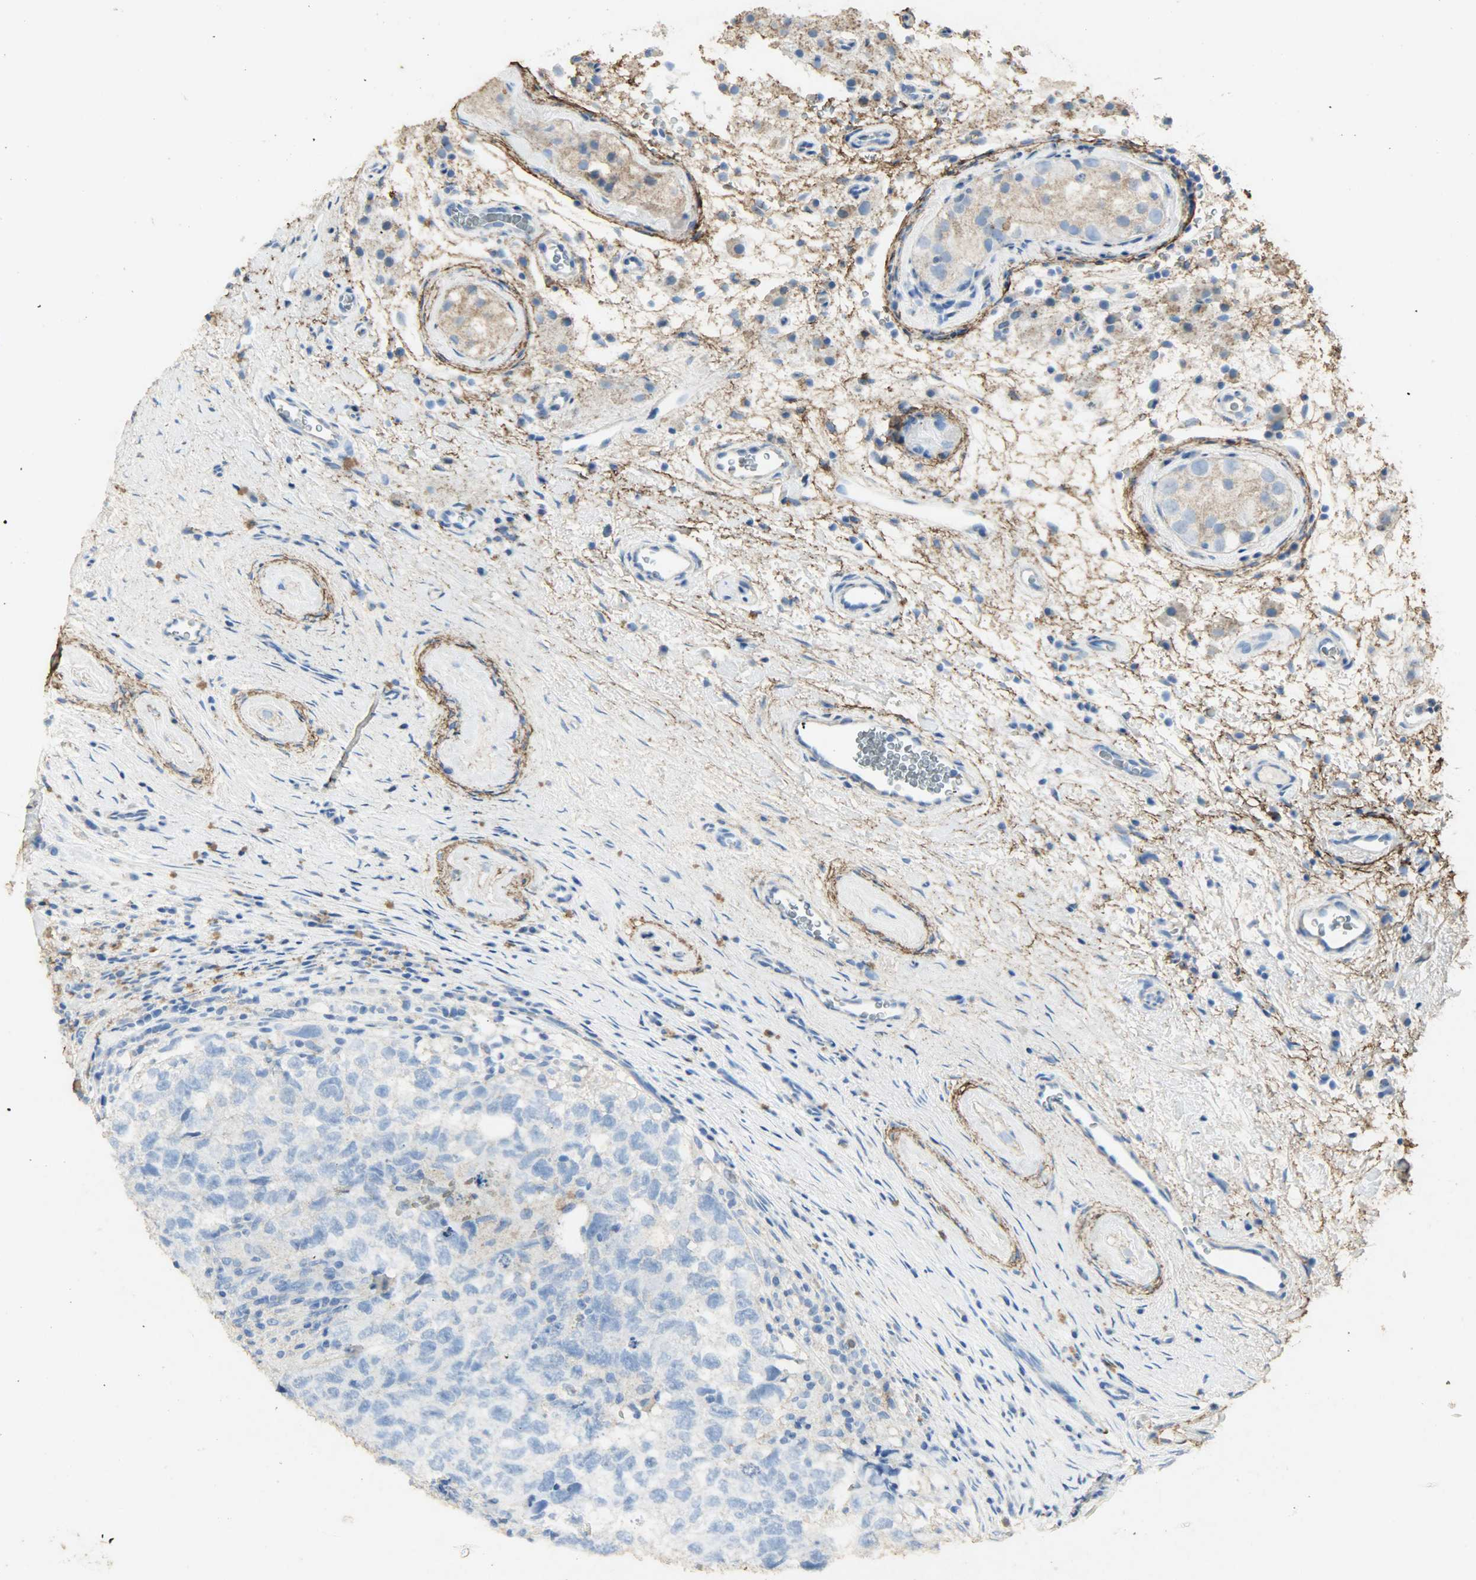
{"staining": {"intensity": "negative", "quantity": "none", "location": "none"}, "tissue": "testis cancer", "cell_type": "Tumor cells", "image_type": "cancer", "snomed": [{"axis": "morphology", "description": "Carcinoma, Embryonal, NOS"}, {"axis": "topography", "description": "Testis"}], "caption": "High magnification brightfield microscopy of testis cancer (embryonal carcinoma) stained with DAB (brown) and counterstained with hematoxylin (blue): tumor cells show no significant staining. (Immunohistochemistry (ihc), brightfield microscopy, high magnification).", "gene": "ASB9", "patient": {"sex": "male", "age": 21}}